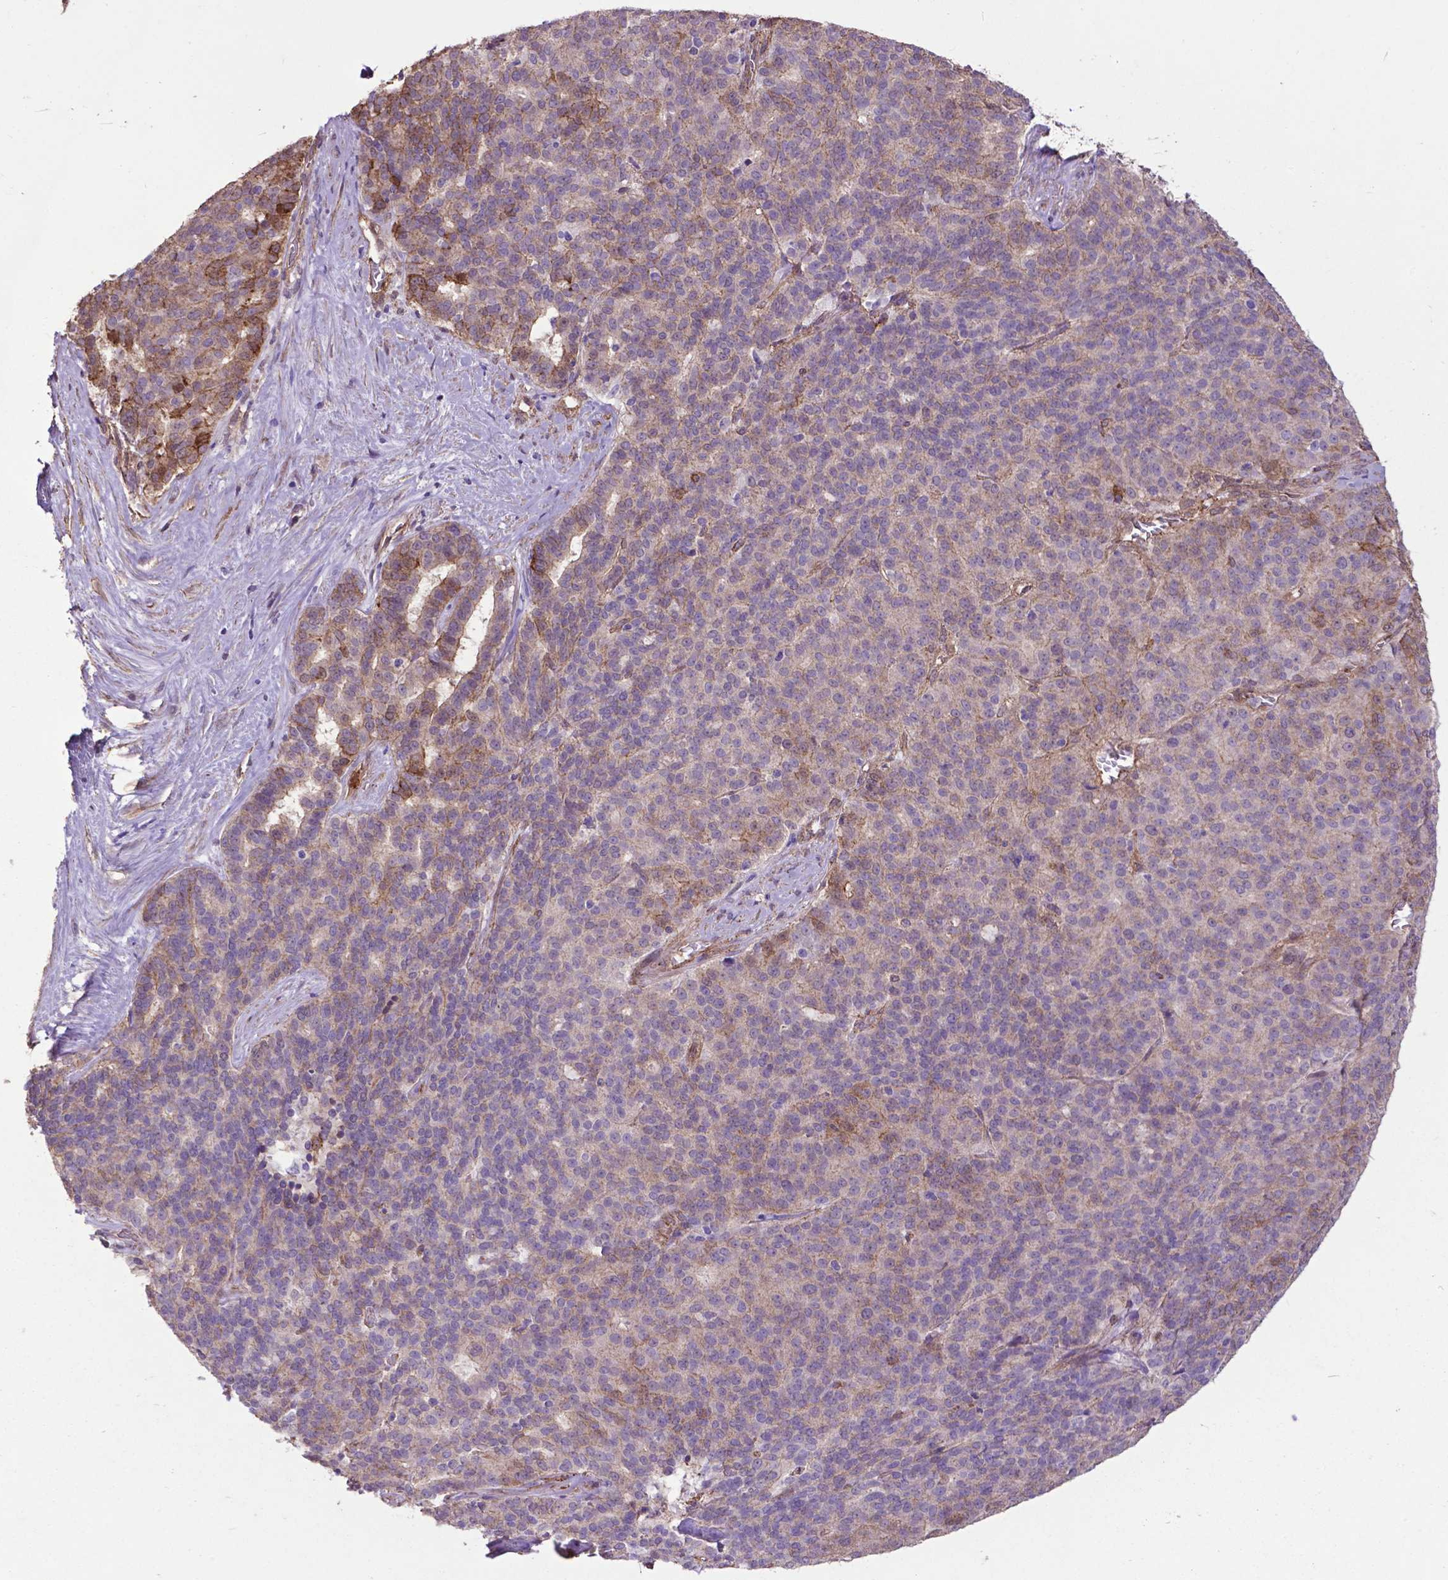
{"staining": {"intensity": "weak", "quantity": "<25%", "location": "cytoplasmic/membranous"}, "tissue": "liver cancer", "cell_type": "Tumor cells", "image_type": "cancer", "snomed": [{"axis": "morphology", "description": "Cholangiocarcinoma"}, {"axis": "topography", "description": "Liver"}], "caption": "Immunohistochemistry of human liver cancer (cholangiocarcinoma) reveals no expression in tumor cells.", "gene": "PDLIM1", "patient": {"sex": "female", "age": 47}}